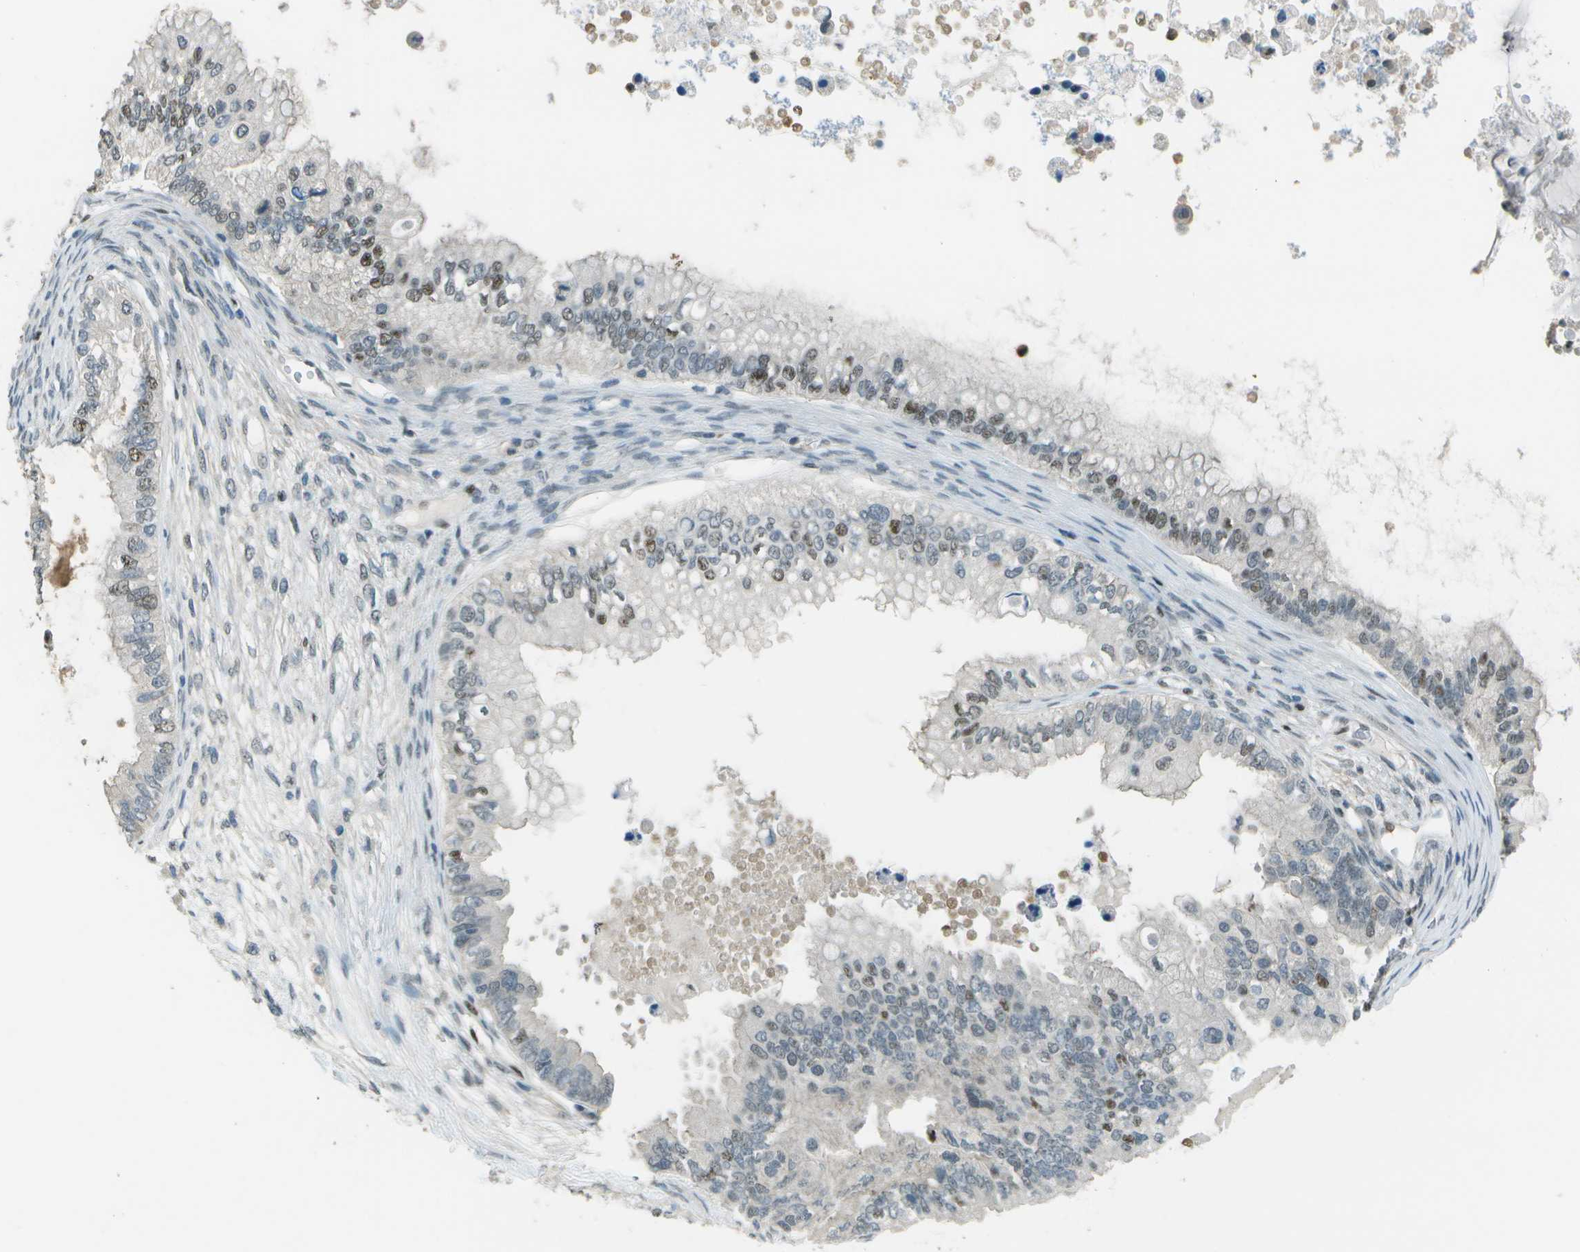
{"staining": {"intensity": "weak", "quantity": "25%-75%", "location": "nuclear"}, "tissue": "ovarian cancer", "cell_type": "Tumor cells", "image_type": "cancer", "snomed": [{"axis": "morphology", "description": "Cystadenocarcinoma, mucinous, NOS"}, {"axis": "topography", "description": "Ovary"}], "caption": "About 25%-75% of tumor cells in ovarian mucinous cystadenocarcinoma reveal weak nuclear protein positivity as visualized by brown immunohistochemical staining.", "gene": "DEPDC1", "patient": {"sex": "female", "age": 80}}